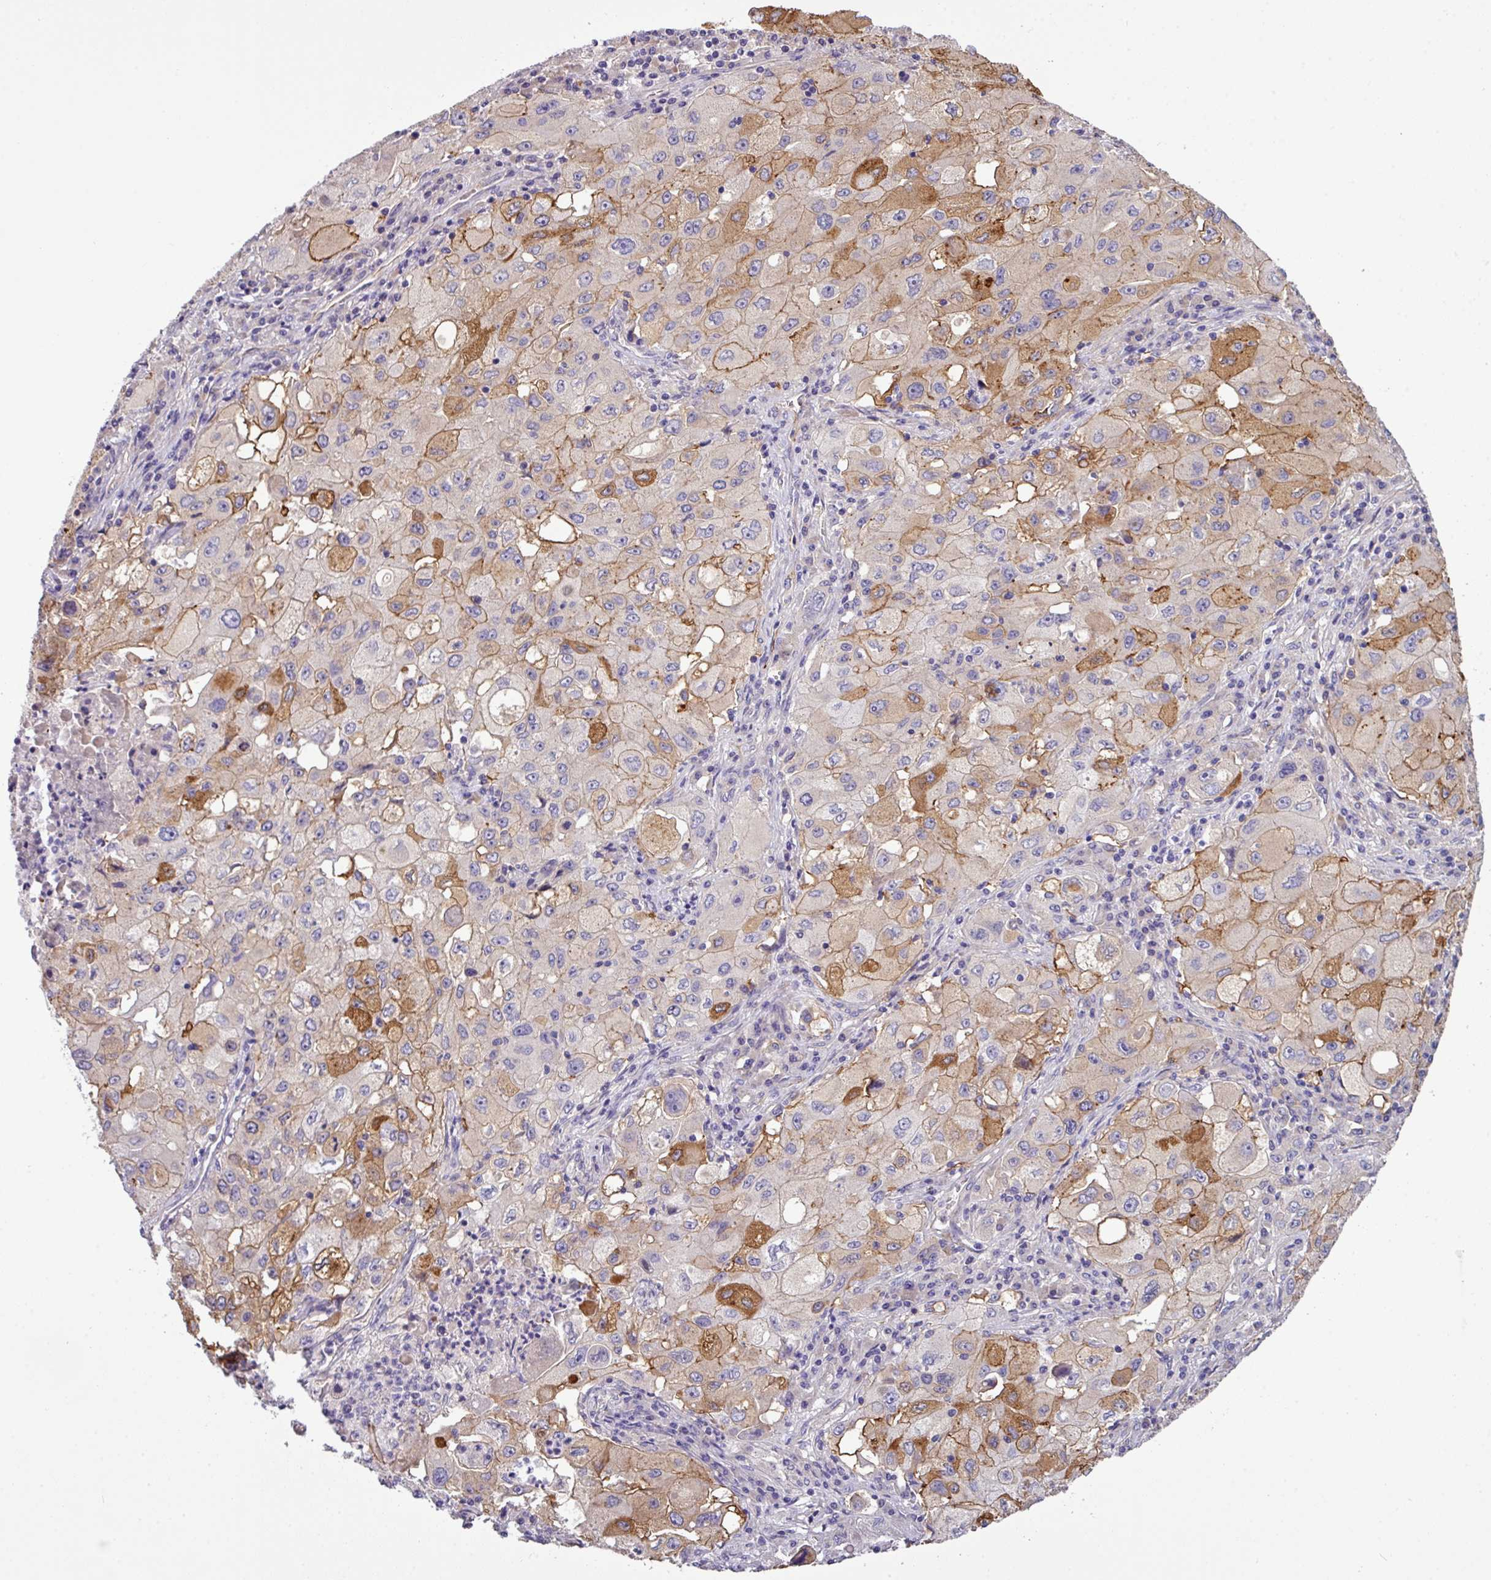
{"staining": {"intensity": "moderate", "quantity": "25%-75%", "location": "cytoplasmic/membranous"}, "tissue": "lung cancer", "cell_type": "Tumor cells", "image_type": "cancer", "snomed": [{"axis": "morphology", "description": "Squamous cell carcinoma, NOS"}, {"axis": "topography", "description": "Lung"}], "caption": "The image displays a brown stain indicating the presence of a protein in the cytoplasmic/membranous of tumor cells in lung cancer (squamous cell carcinoma).", "gene": "PARD6A", "patient": {"sex": "male", "age": 63}}